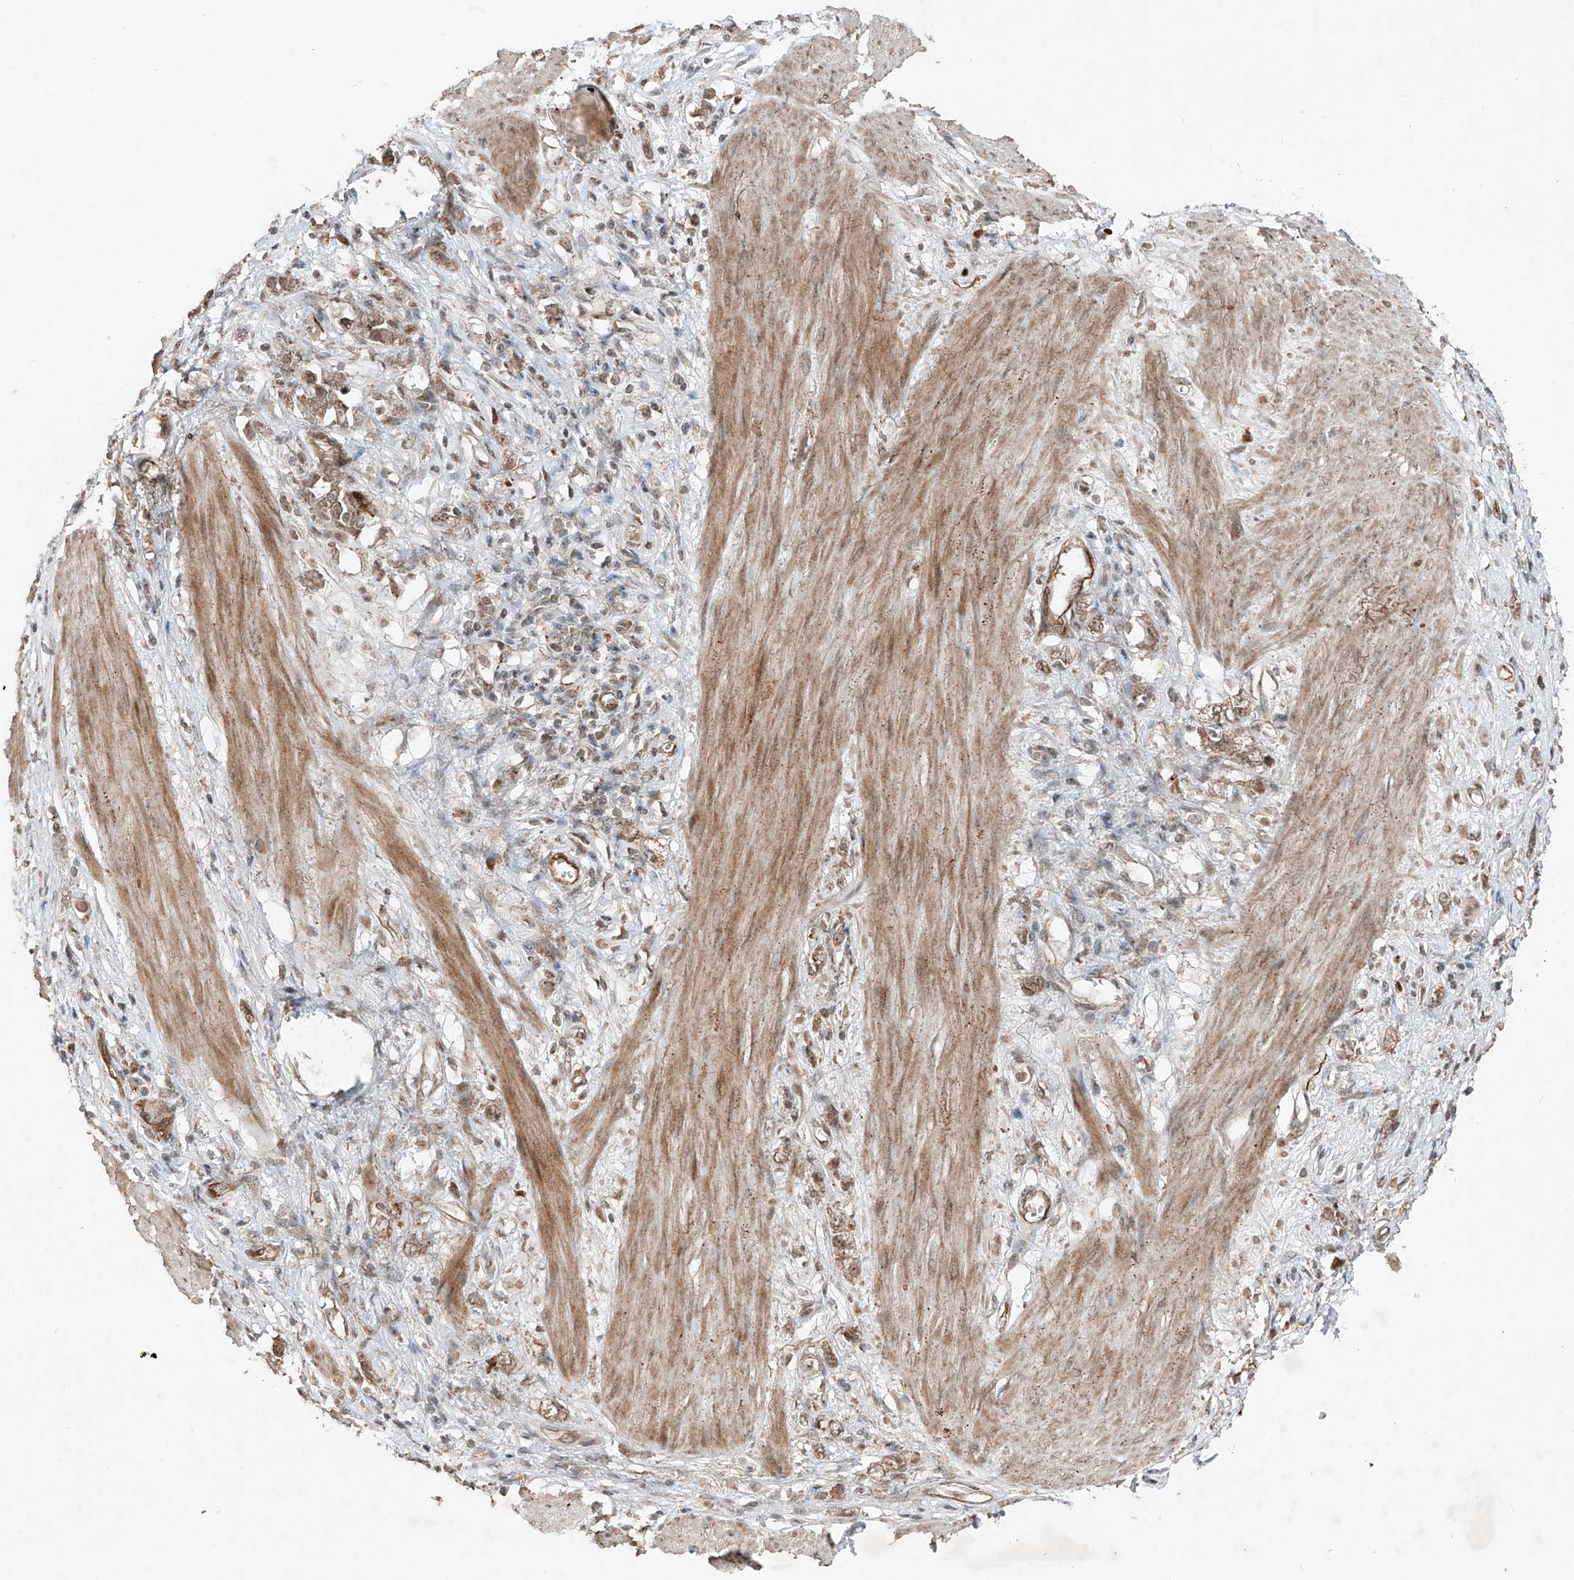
{"staining": {"intensity": "weak", "quantity": ">75%", "location": "cytoplasmic/membranous"}, "tissue": "stomach cancer", "cell_type": "Tumor cells", "image_type": "cancer", "snomed": [{"axis": "morphology", "description": "Adenocarcinoma, NOS"}, {"axis": "topography", "description": "Stomach"}], "caption": "Tumor cells reveal weak cytoplasmic/membranous positivity in about >75% of cells in adenocarcinoma (stomach).", "gene": "ZNF620", "patient": {"sex": "female", "age": 76}}